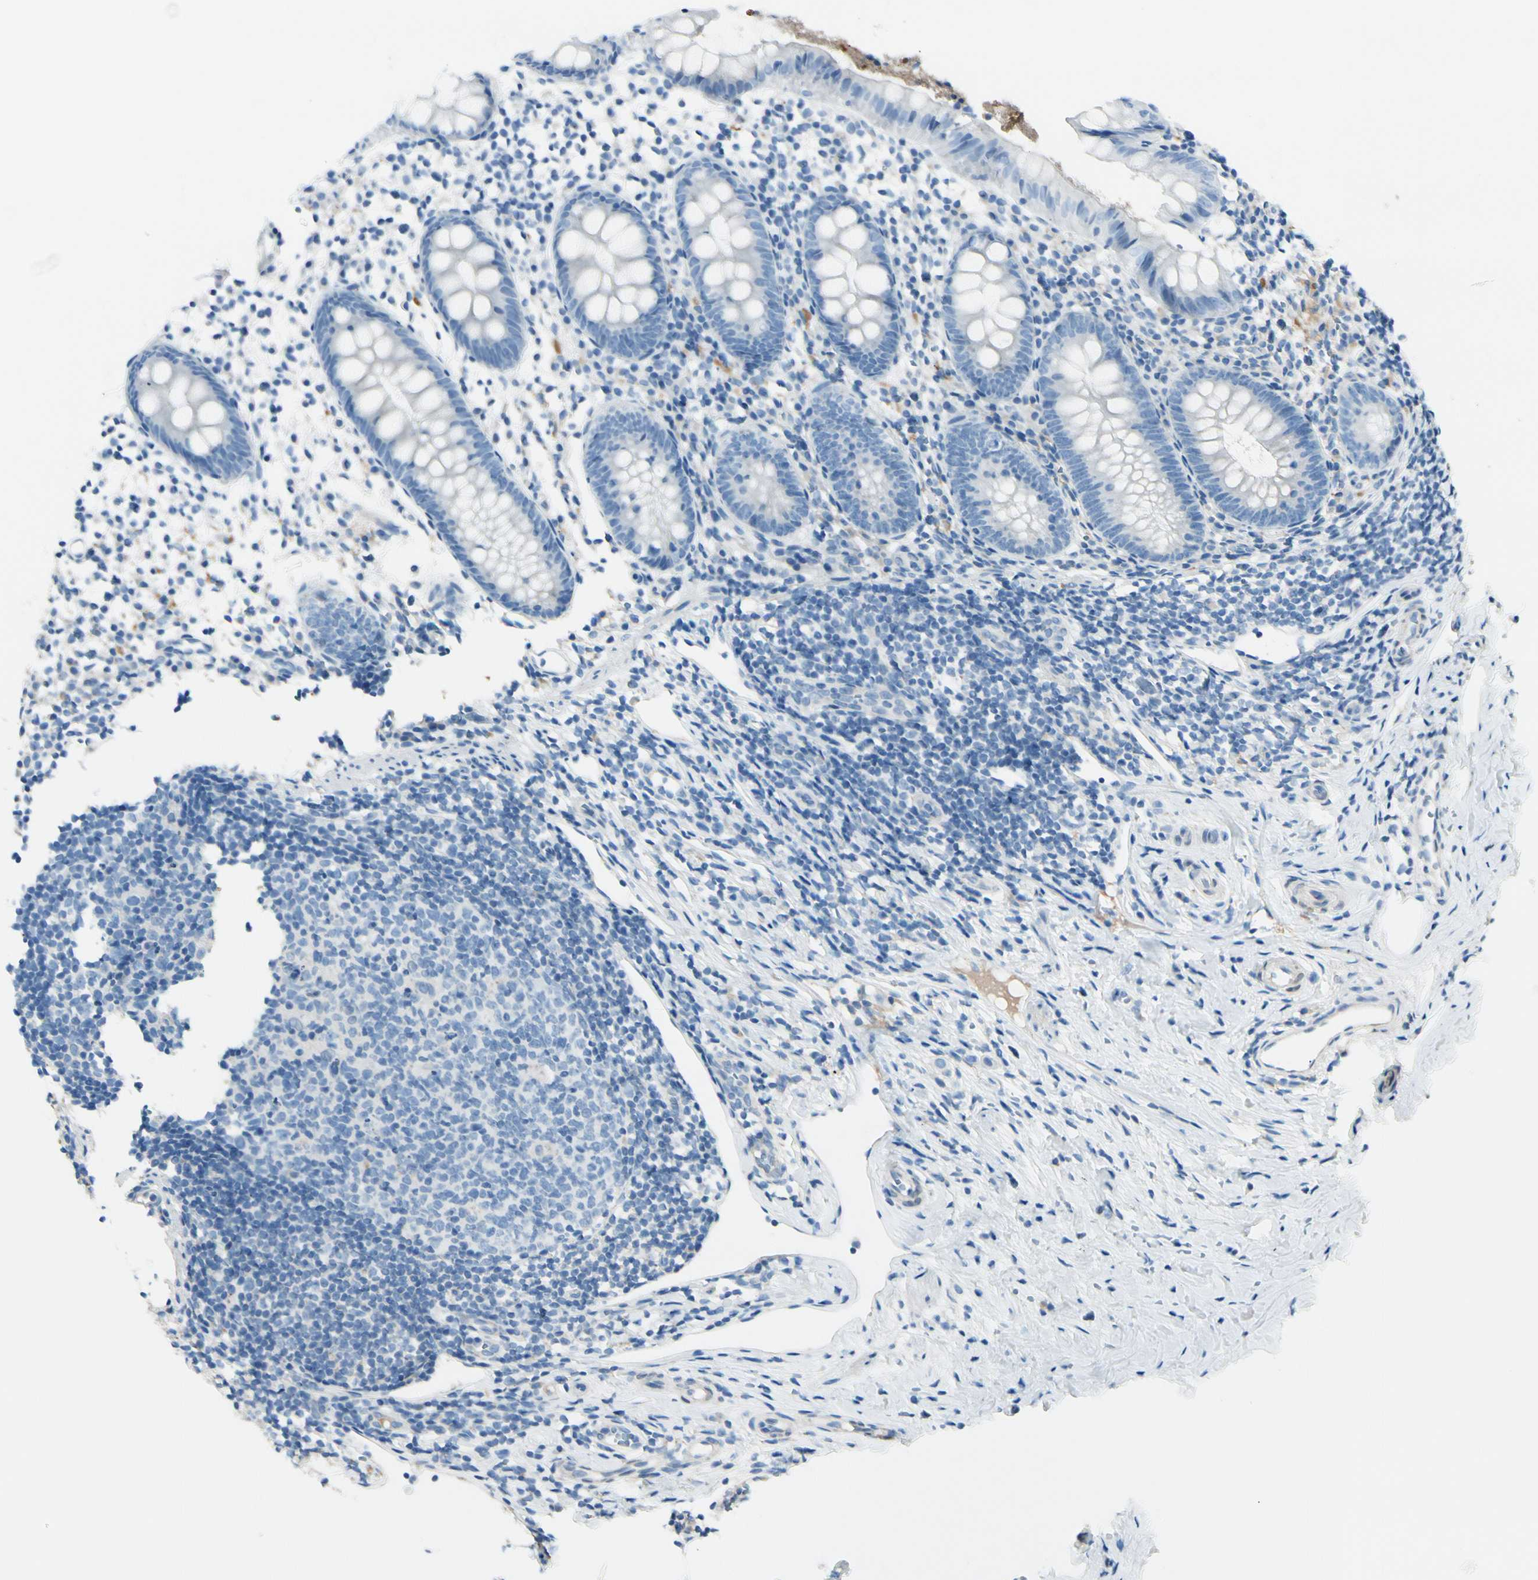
{"staining": {"intensity": "weak", "quantity": "<25%", "location": "cytoplasmic/membranous,nuclear"}, "tissue": "appendix", "cell_type": "Glandular cells", "image_type": "normal", "snomed": [{"axis": "morphology", "description": "Normal tissue, NOS"}, {"axis": "topography", "description": "Appendix"}], "caption": "This is an immunohistochemistry micrograph of normal human appendix. There is no positivity in glandular cells.", "gene": "EPHA3", "patient": {"sex": "female", "age": 20}}